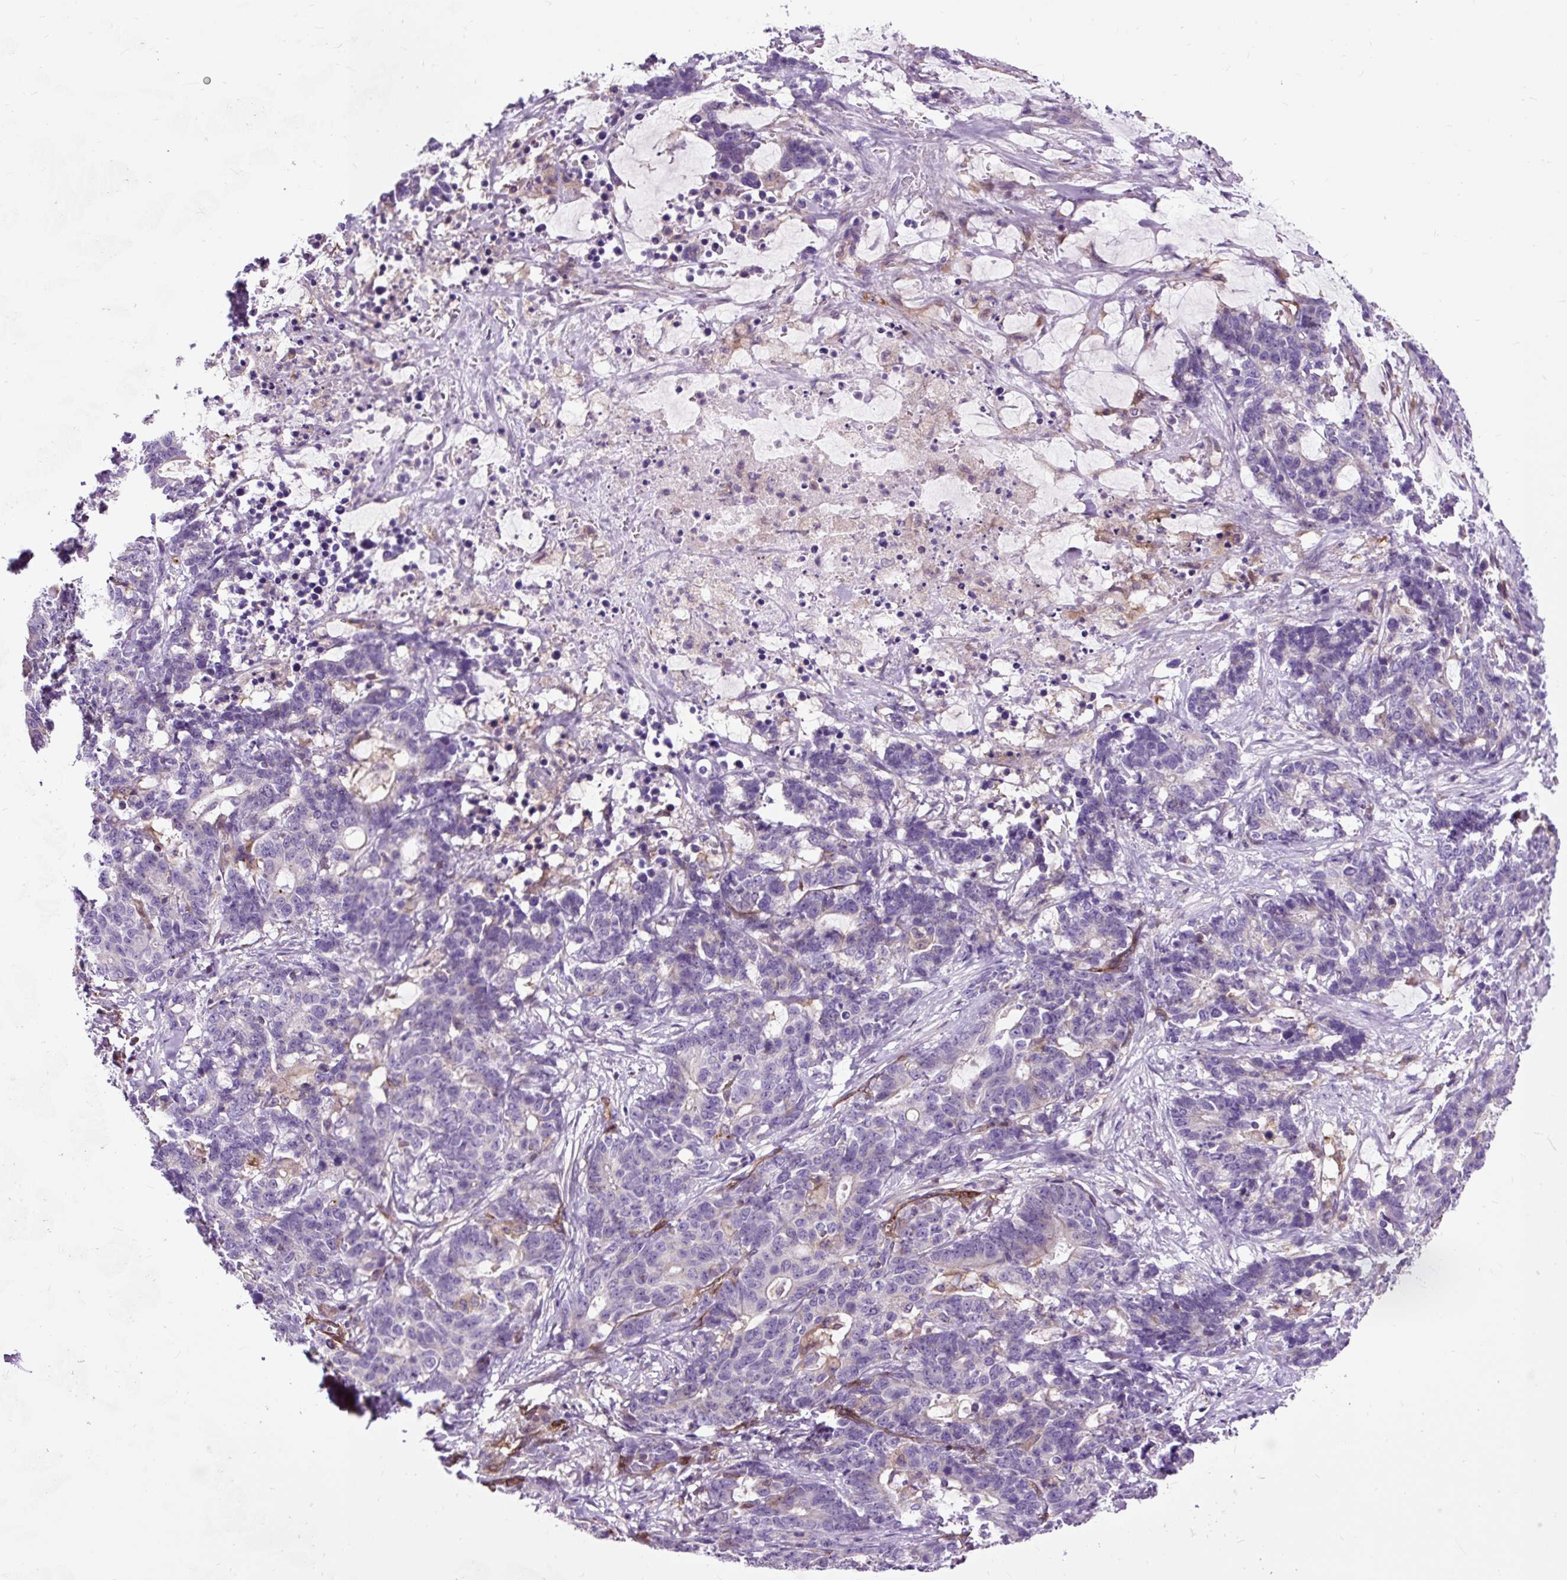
{"staining": {"intensity": "negative", "quantity": "none", "location": "none"}, "tissue": "stomach cancer", "cell_type": "Tumor cells", "image_type": "cancer", "snomed": [{"axis": "morphology", "description": "Normal tissue, NOS"}, {"axis": "morphology", "description": "Adenocarcinoma, NOS"}, {"axis": "topography", "description": "Stomach"}], "caption": "A high-resolution micrograph shows immunohistochemistry staining of stomach adenocarcinoma, which reveals no significant positivity in tumor cells.", "gene": "PCDHGB3", "patient": {"sex": "female", "age": 64}}